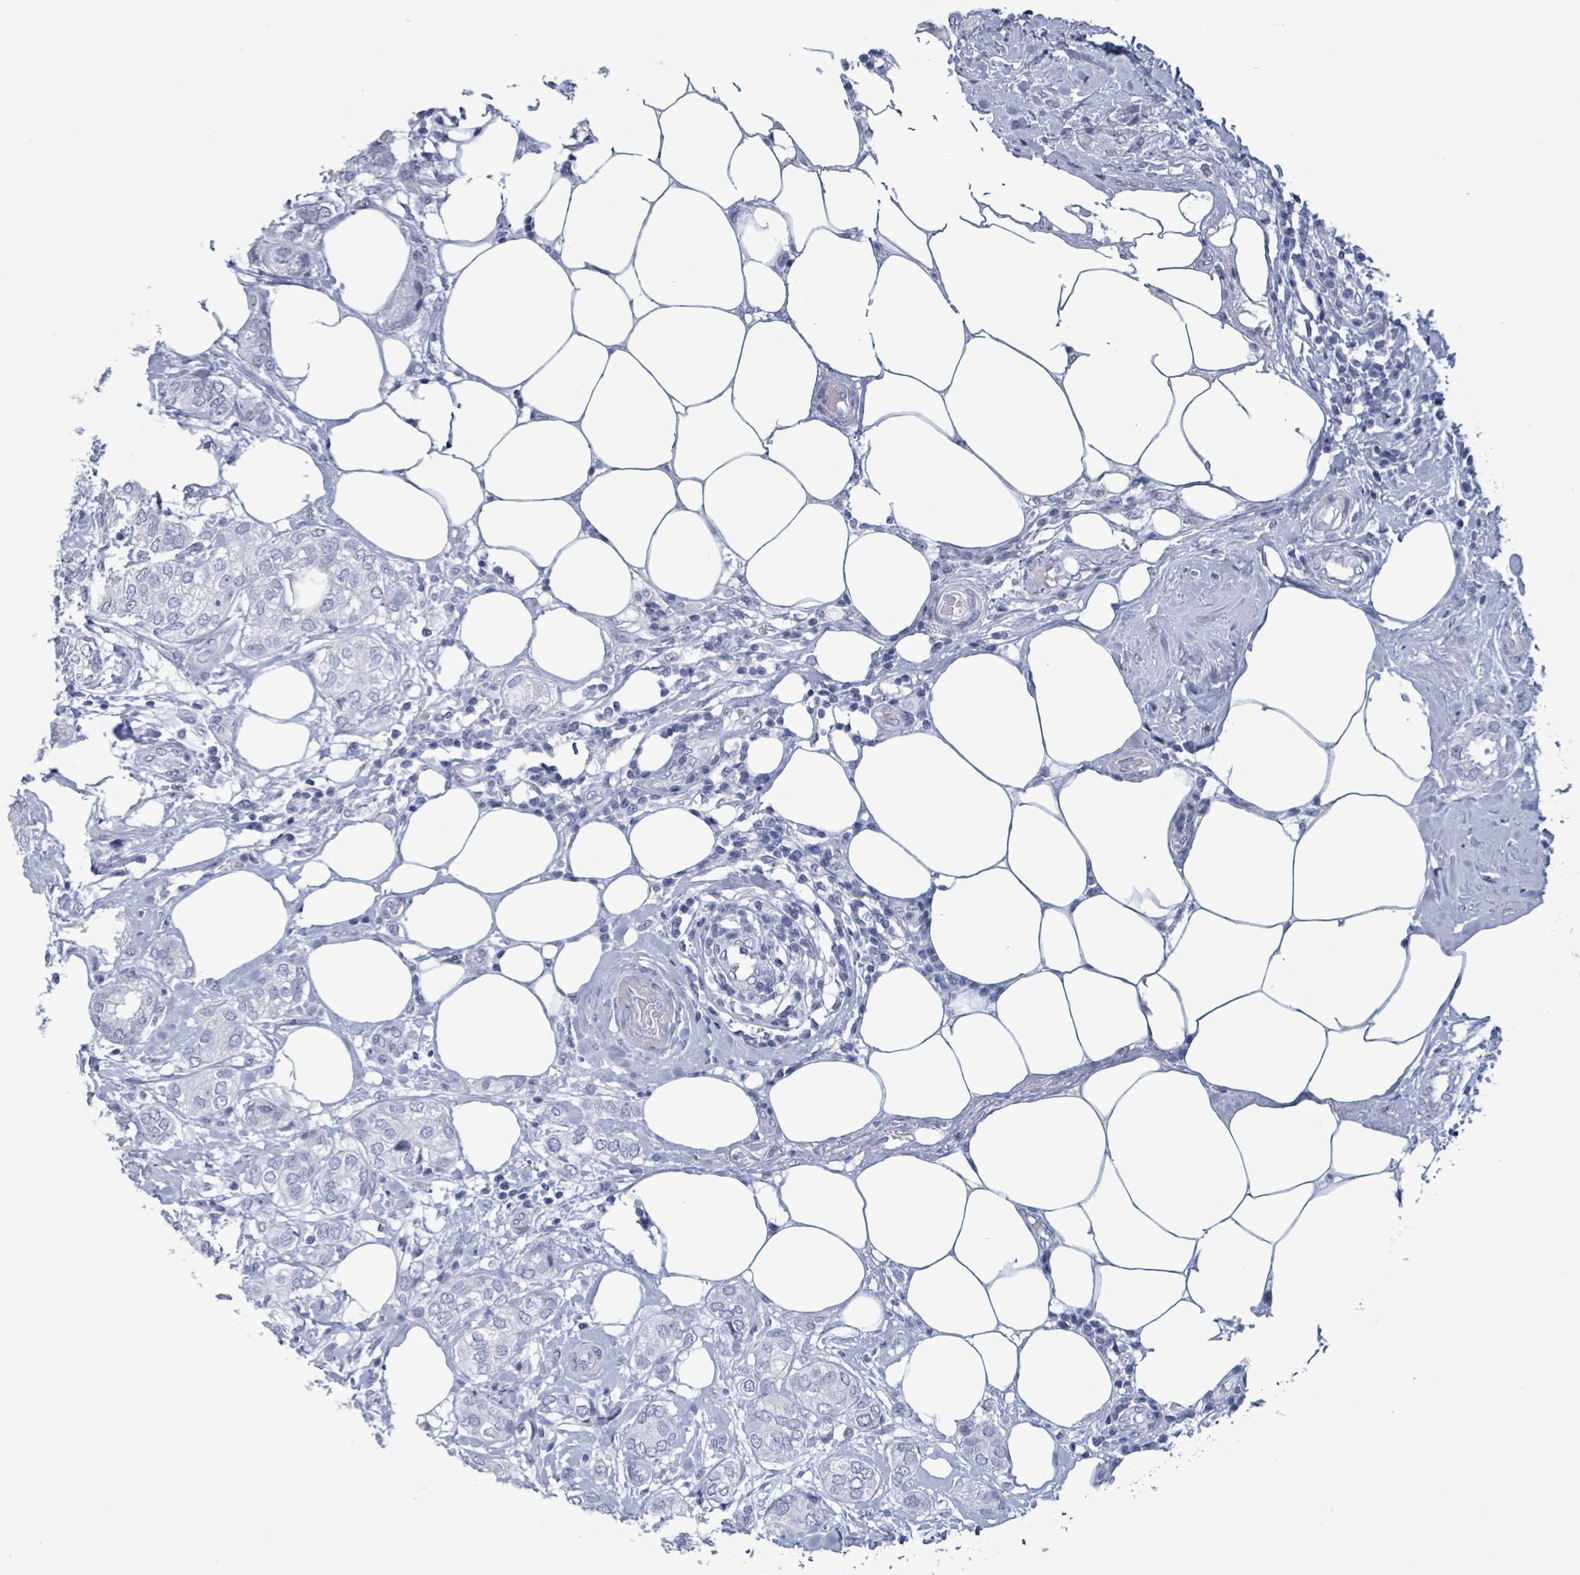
{"staining": {"intensity": "negative", "quantity": "none", "location": "none"}, "tissue": "breast cancer", "cell_type": "Tumor cells", "image_type": "cancer", "snomed": [{"axis": "morphology", "description": "Duct carcinoma"}, {"axis": "topography", "description": "Breast"}], "caption": "DAB (3,3'-diaminobenzidine) immunohistochemical staining of invasive ductal carcinoma (breast) shows no significant positivity in tumor cells.", "gene": "ZNF771", "patient": {"sex": "female", "age": 73}}